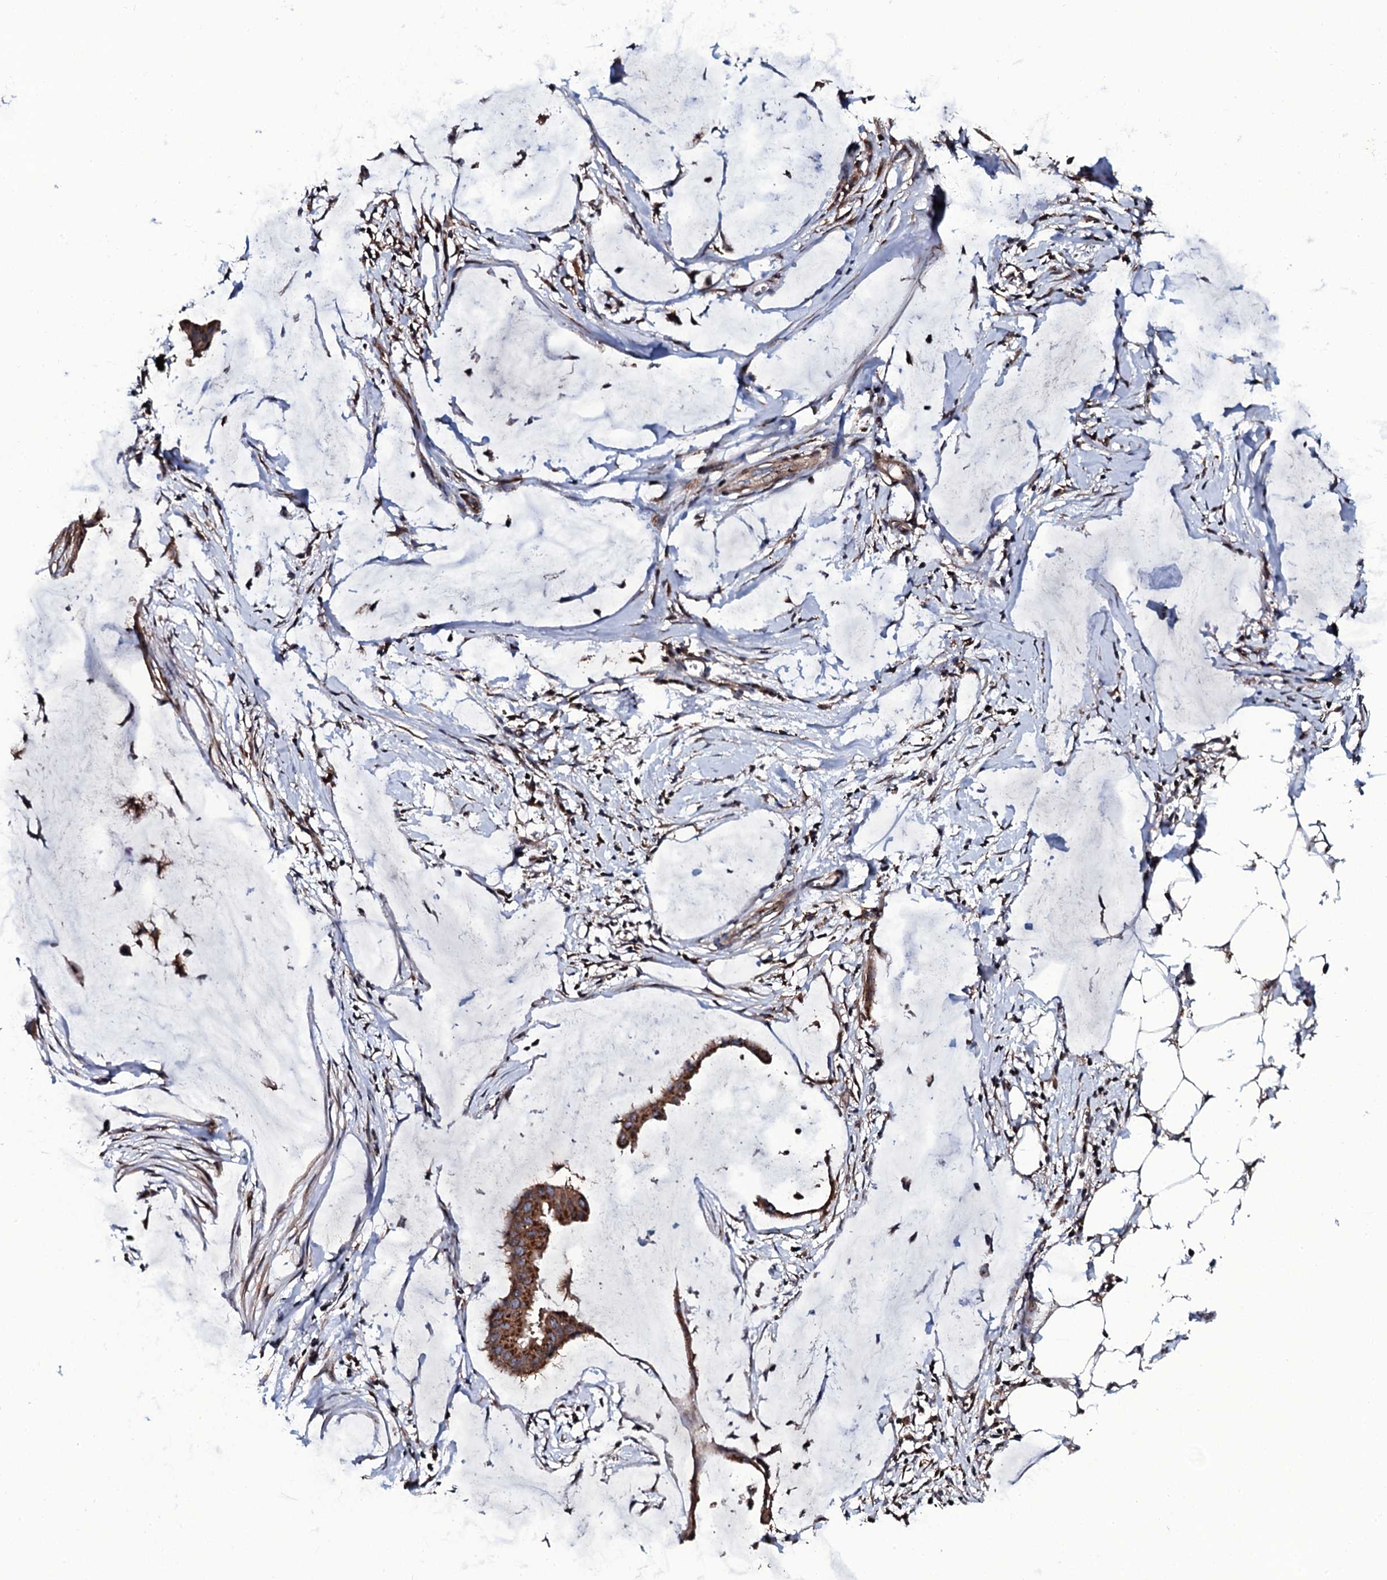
{"staining": {"intensity": "moderate", "quantity": ">75%", "location": "cytoplasmic/membranous"}, "tissue": "ovarian cancer", "cell_type": "Tumor cells", "image_type": "cancer", "snomed": [{"axis": "morphology", "description": "Cystadenocarcinoma, mucinous, NOS"}, {"axis": "topography", "description": "Ovary"}], "caption": "DAB (3,3'-diaminobenzidine) immunohistochemical staining of ovarian mucinous cystadenocarcinoma demonstrates moderate cytoplasmic/membranous protein staining in about >75% of tumor cells. (brown staining indicates protein expression, while blue staining denotes nuclei).", "gene": "PLET1", "patient": {"sex": "female", "age": 73}}